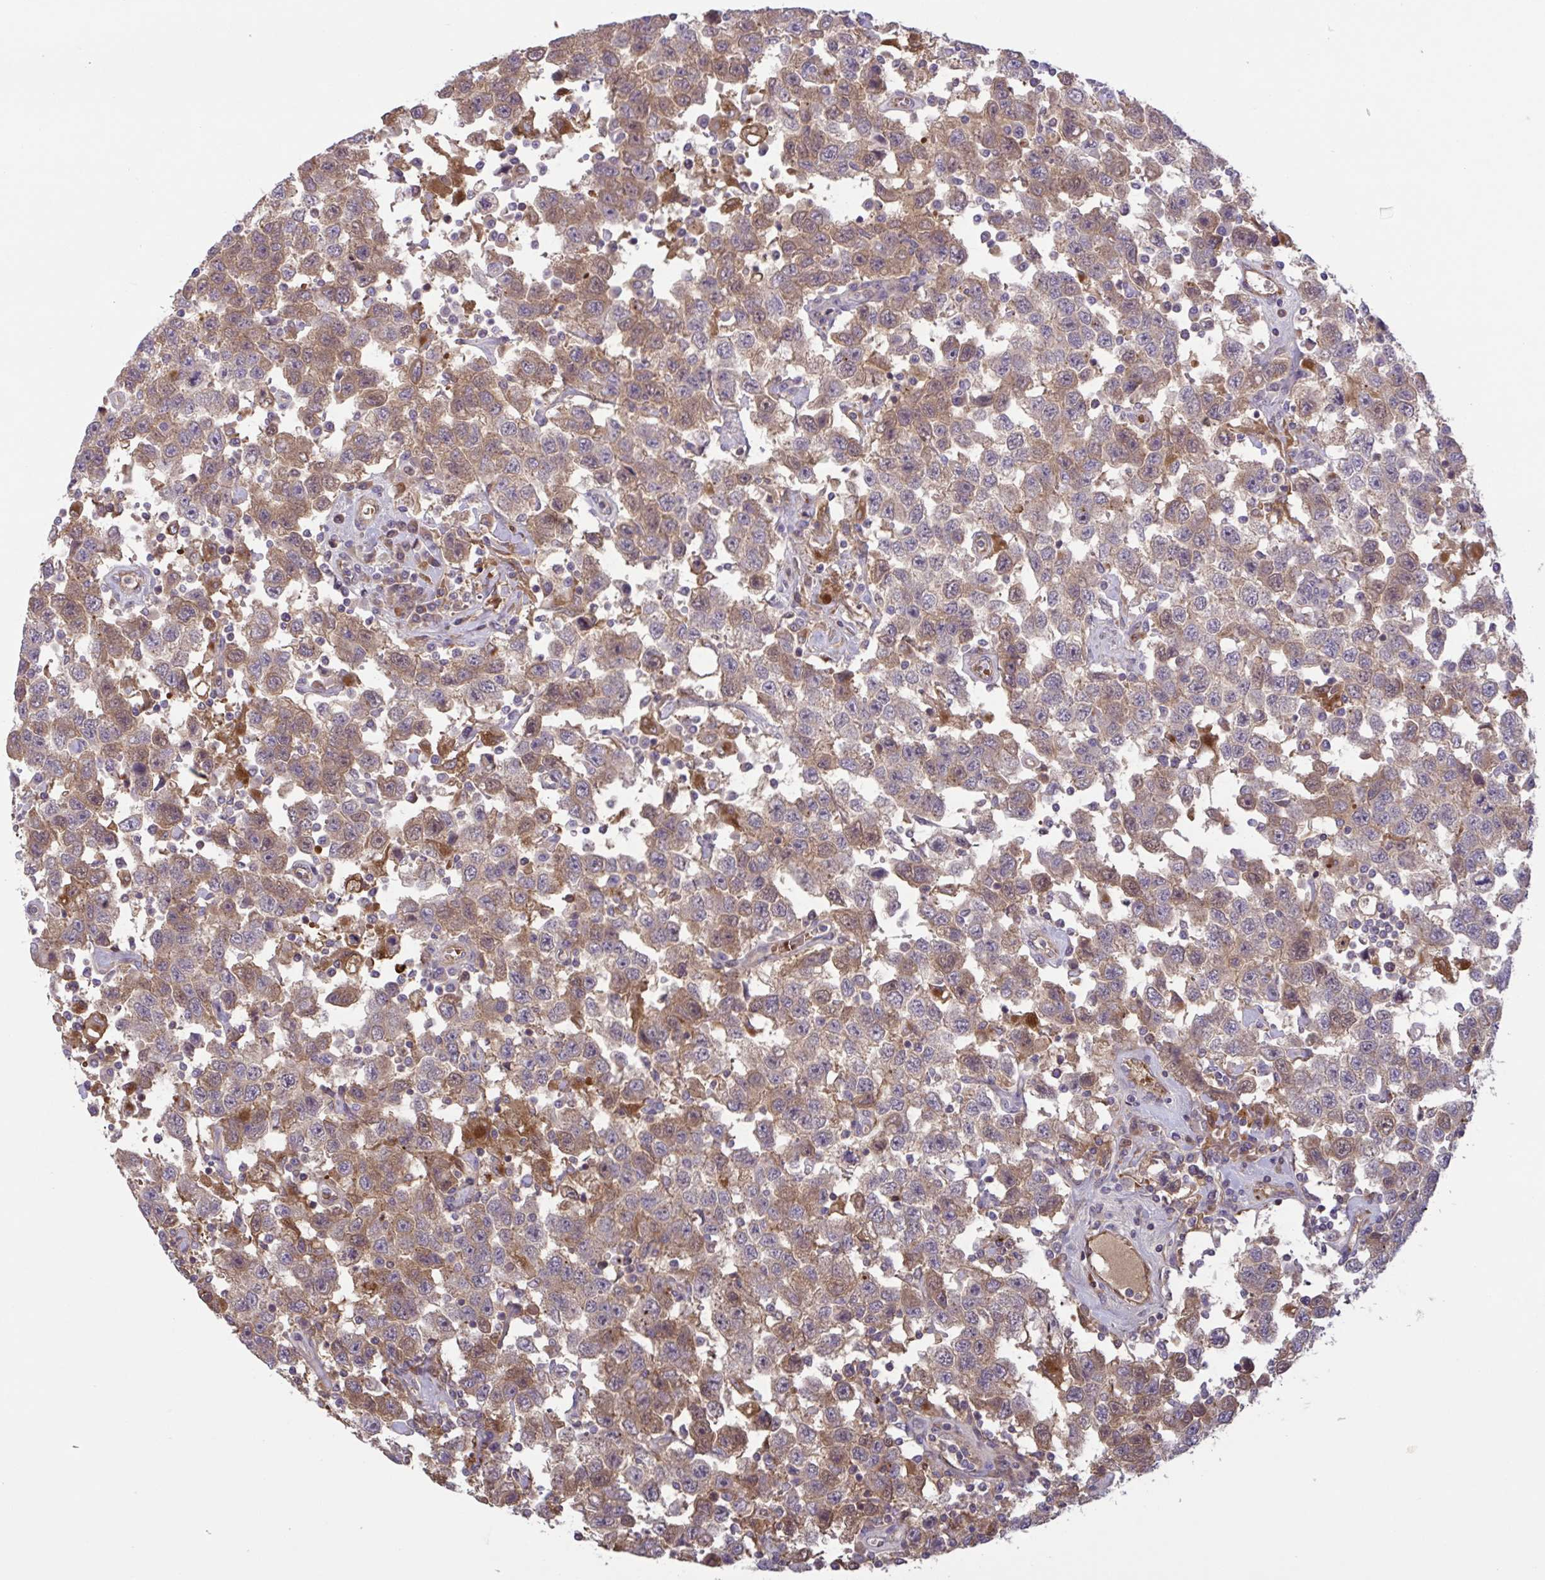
{"staining": {"intensity": "moderate", "quantity": ">75%", "location": "cytoplasmic/membranous"}, "tissue": "testis cancer", "cell_type": "Tumor cells", "image_type": "cancer", "snomed": [{"axis": "morphology", "description": "Seminoma, NOS"}, {"axis": "topography", "description": "Testis"}], "caption": "Seminoma (testis) tissue demonstrates moderate cytoplasmic/membranous positivity in about >75% of tumor cells", "gene": "IL1R1", "patient": {"sex": "male", "age": 41}}